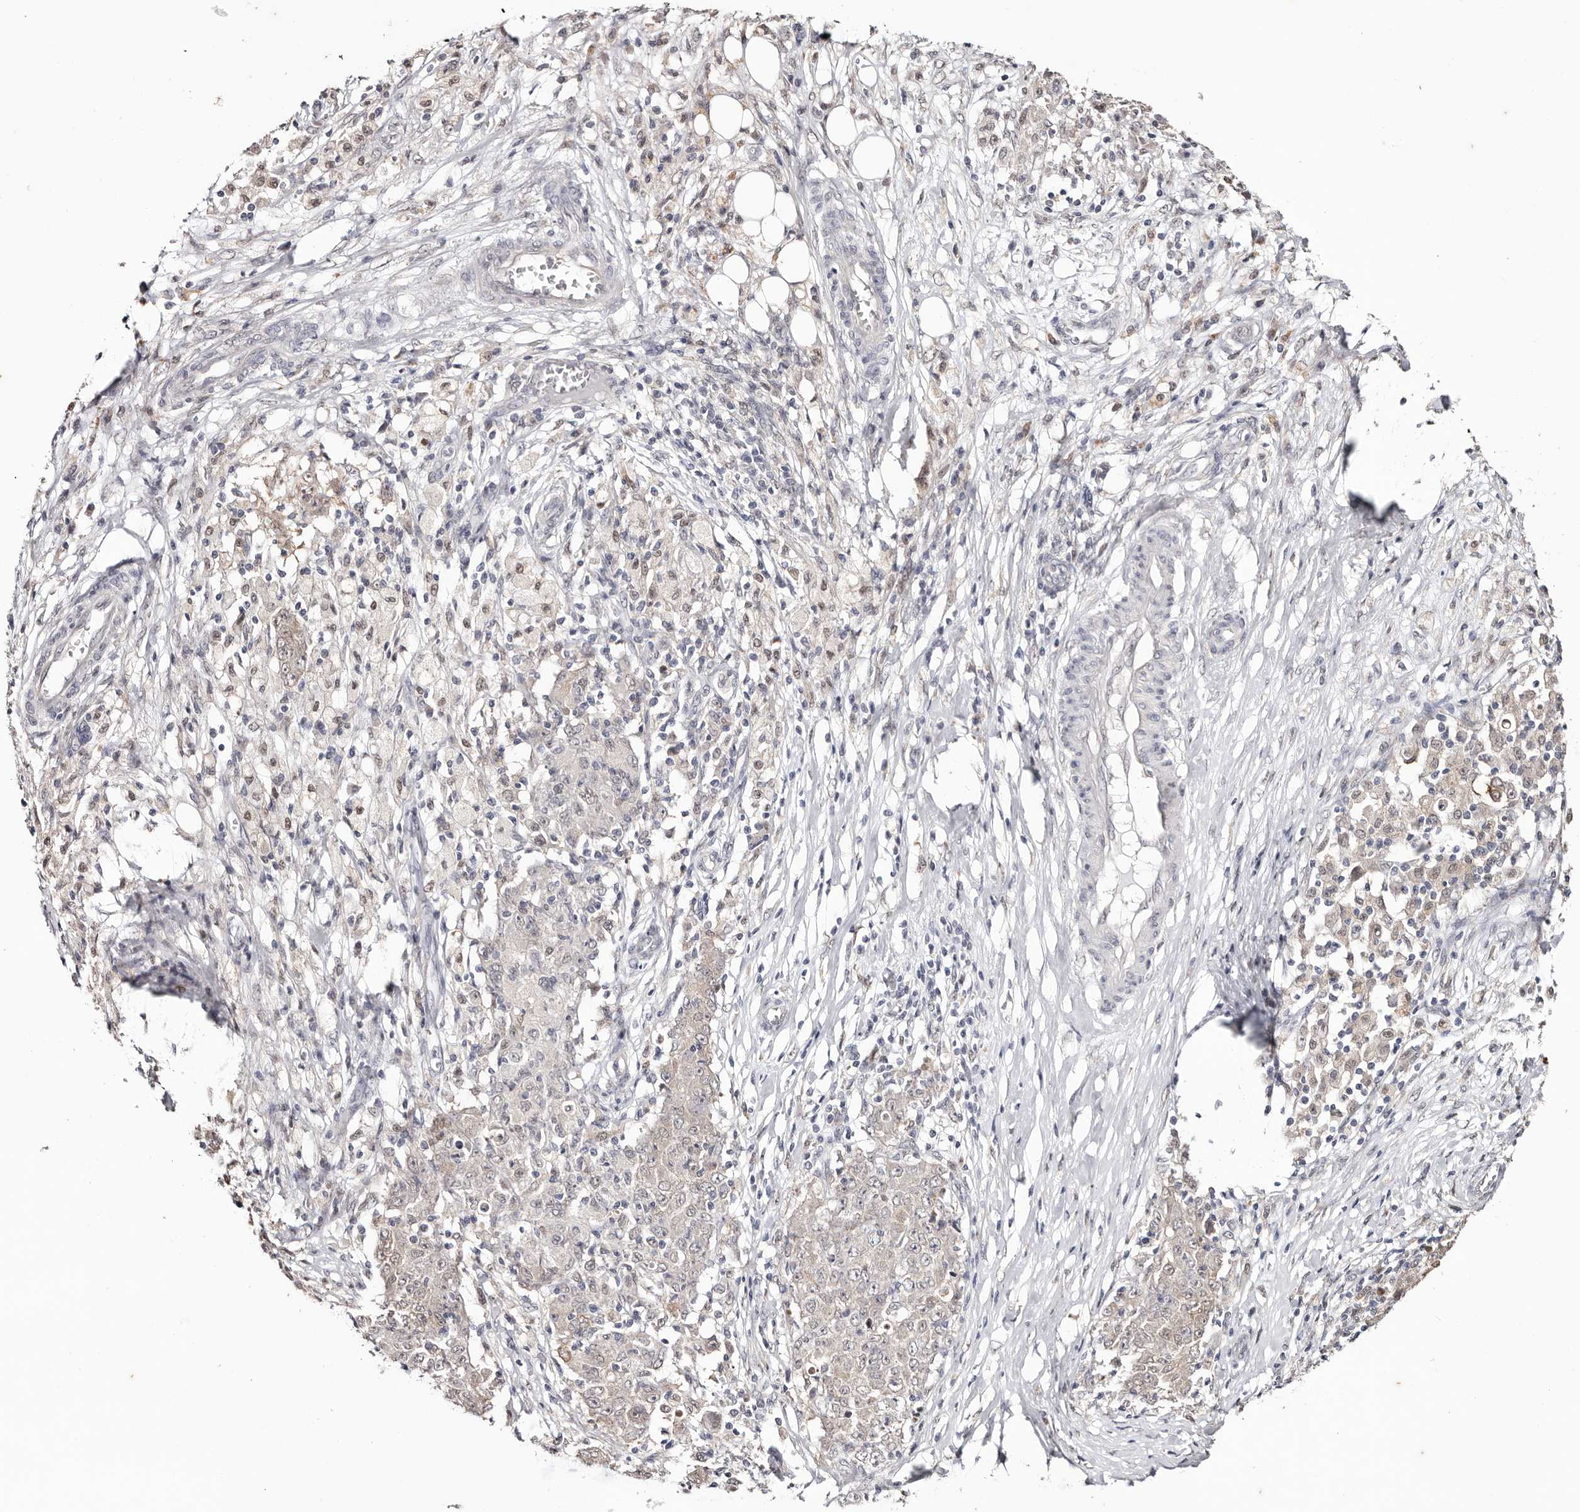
{"staining": {"intensity": "negative", "quantity": "none", "location": "none"}, "tissue": "ovarian cancer", "cell_type": "Tumor cells", "image_type": "cancer", "snomed": [{"axis": "morphology", "description": "Carcinoma, endometroid"}, {"axis": "topography", "description": "Ovary"}], "caption": "A high-resolution image shows immunohistochemistry (IHC) staining of ovarian cancer (endometroid carcinoma), which shows no significant staining in tumor cells. (IHC, brightfield microscopy, high magnification).", "gene": "TYW3", "patient": {"sex": "female", "age": 42}}